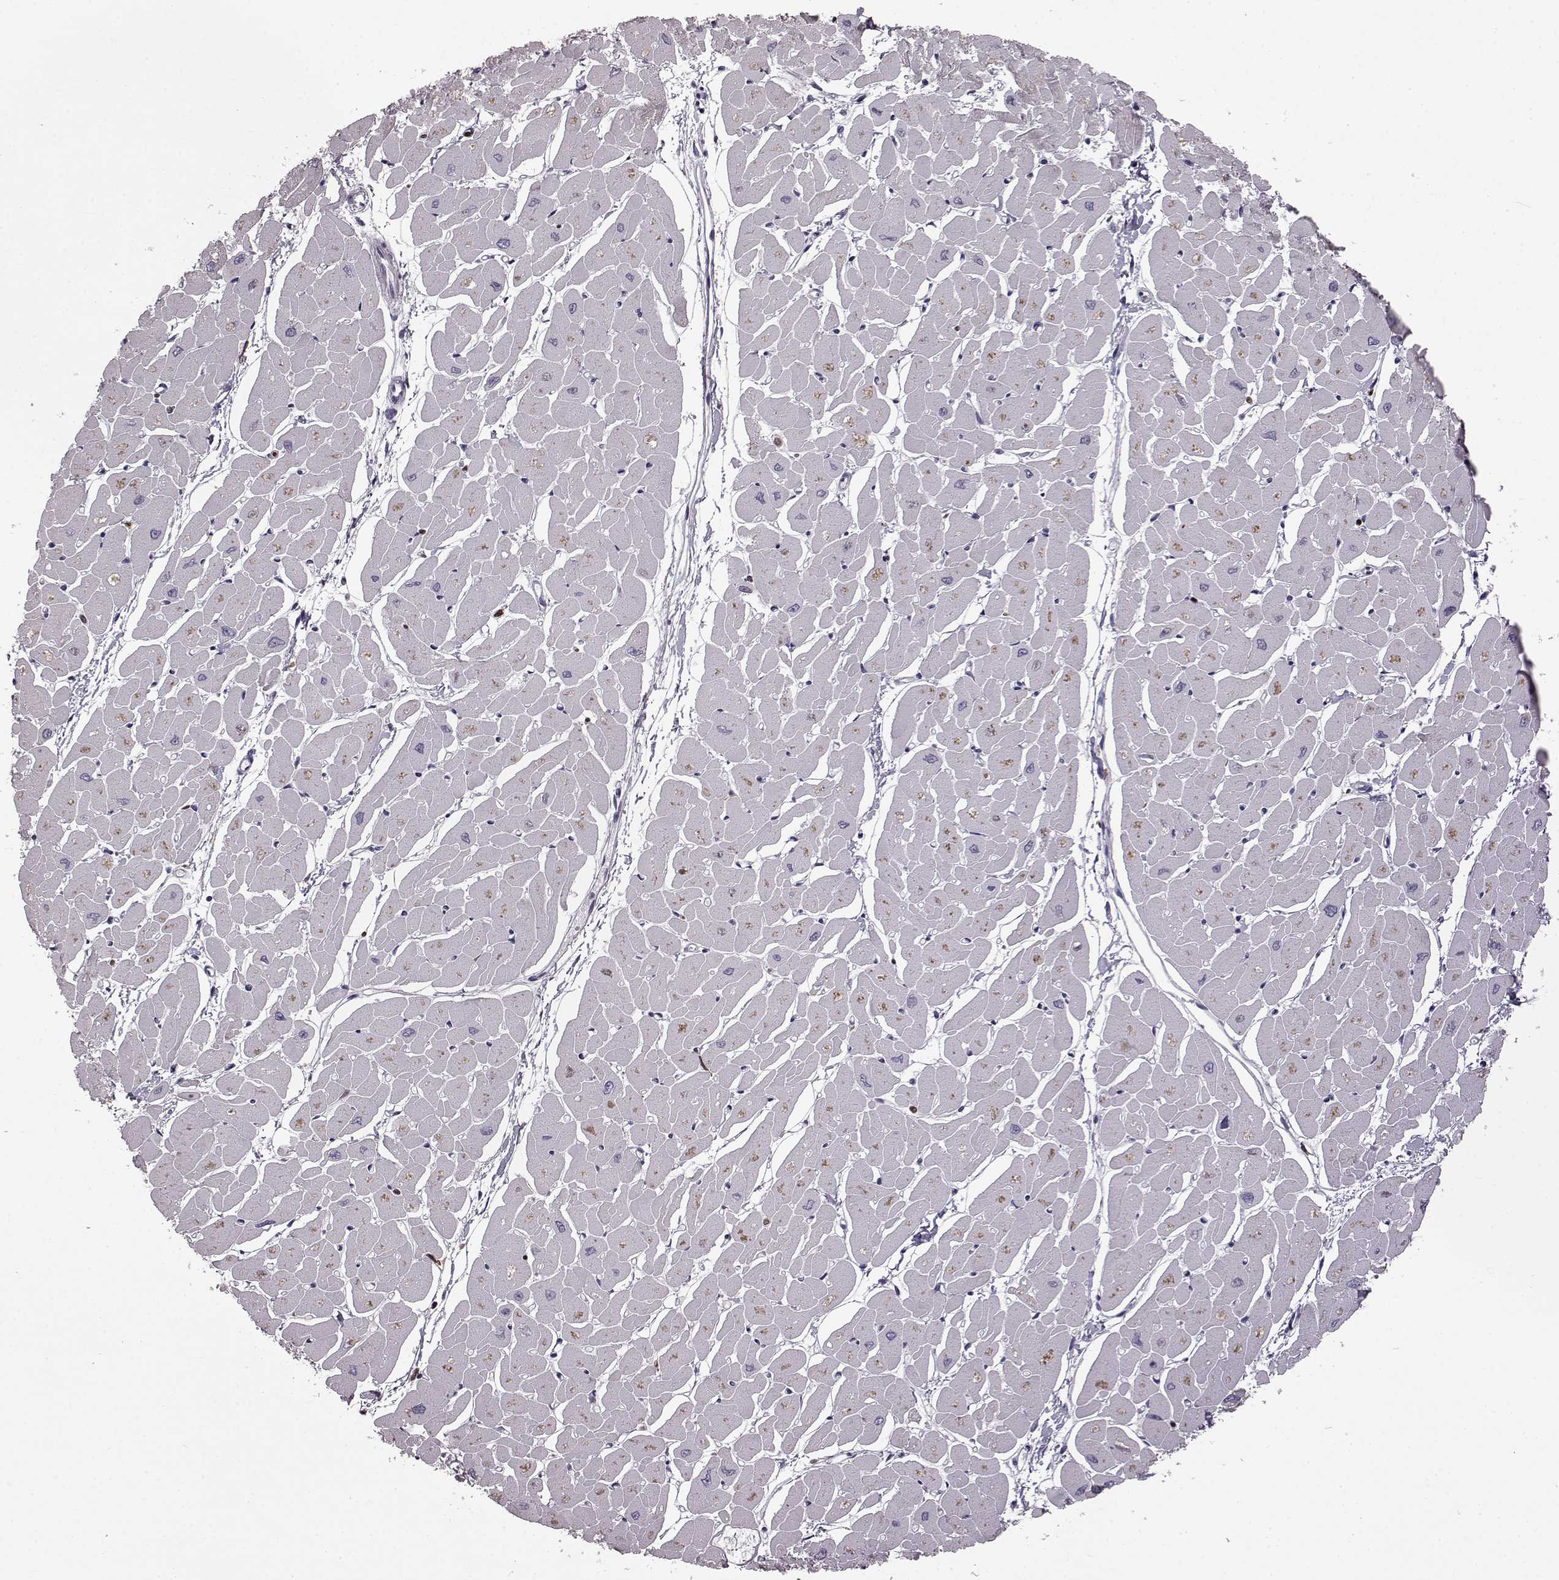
{"staining": {"intensity": "negative", "quantity": "none", "location": "none"}, "tissue": "heart muscle", "cell_type": "Cardiomyocytes", "image_type": "normal", "snomed": [{"axis": "morphology", "description": "Normal tissue, NOS"}, {"axis": "topography", "description": "Heart"}], "caption": "Immunohistochemical staining of benign heart muscle demonstrates no significant staining in cardiomyocytes. The staining is performed using DAB (3,3'-diaminobenzidine) brown chromogen with nuclei counter-stained in using hematoxylin.", "gene": "DOK2", "patient": {"sex": "male", "age": 57}}